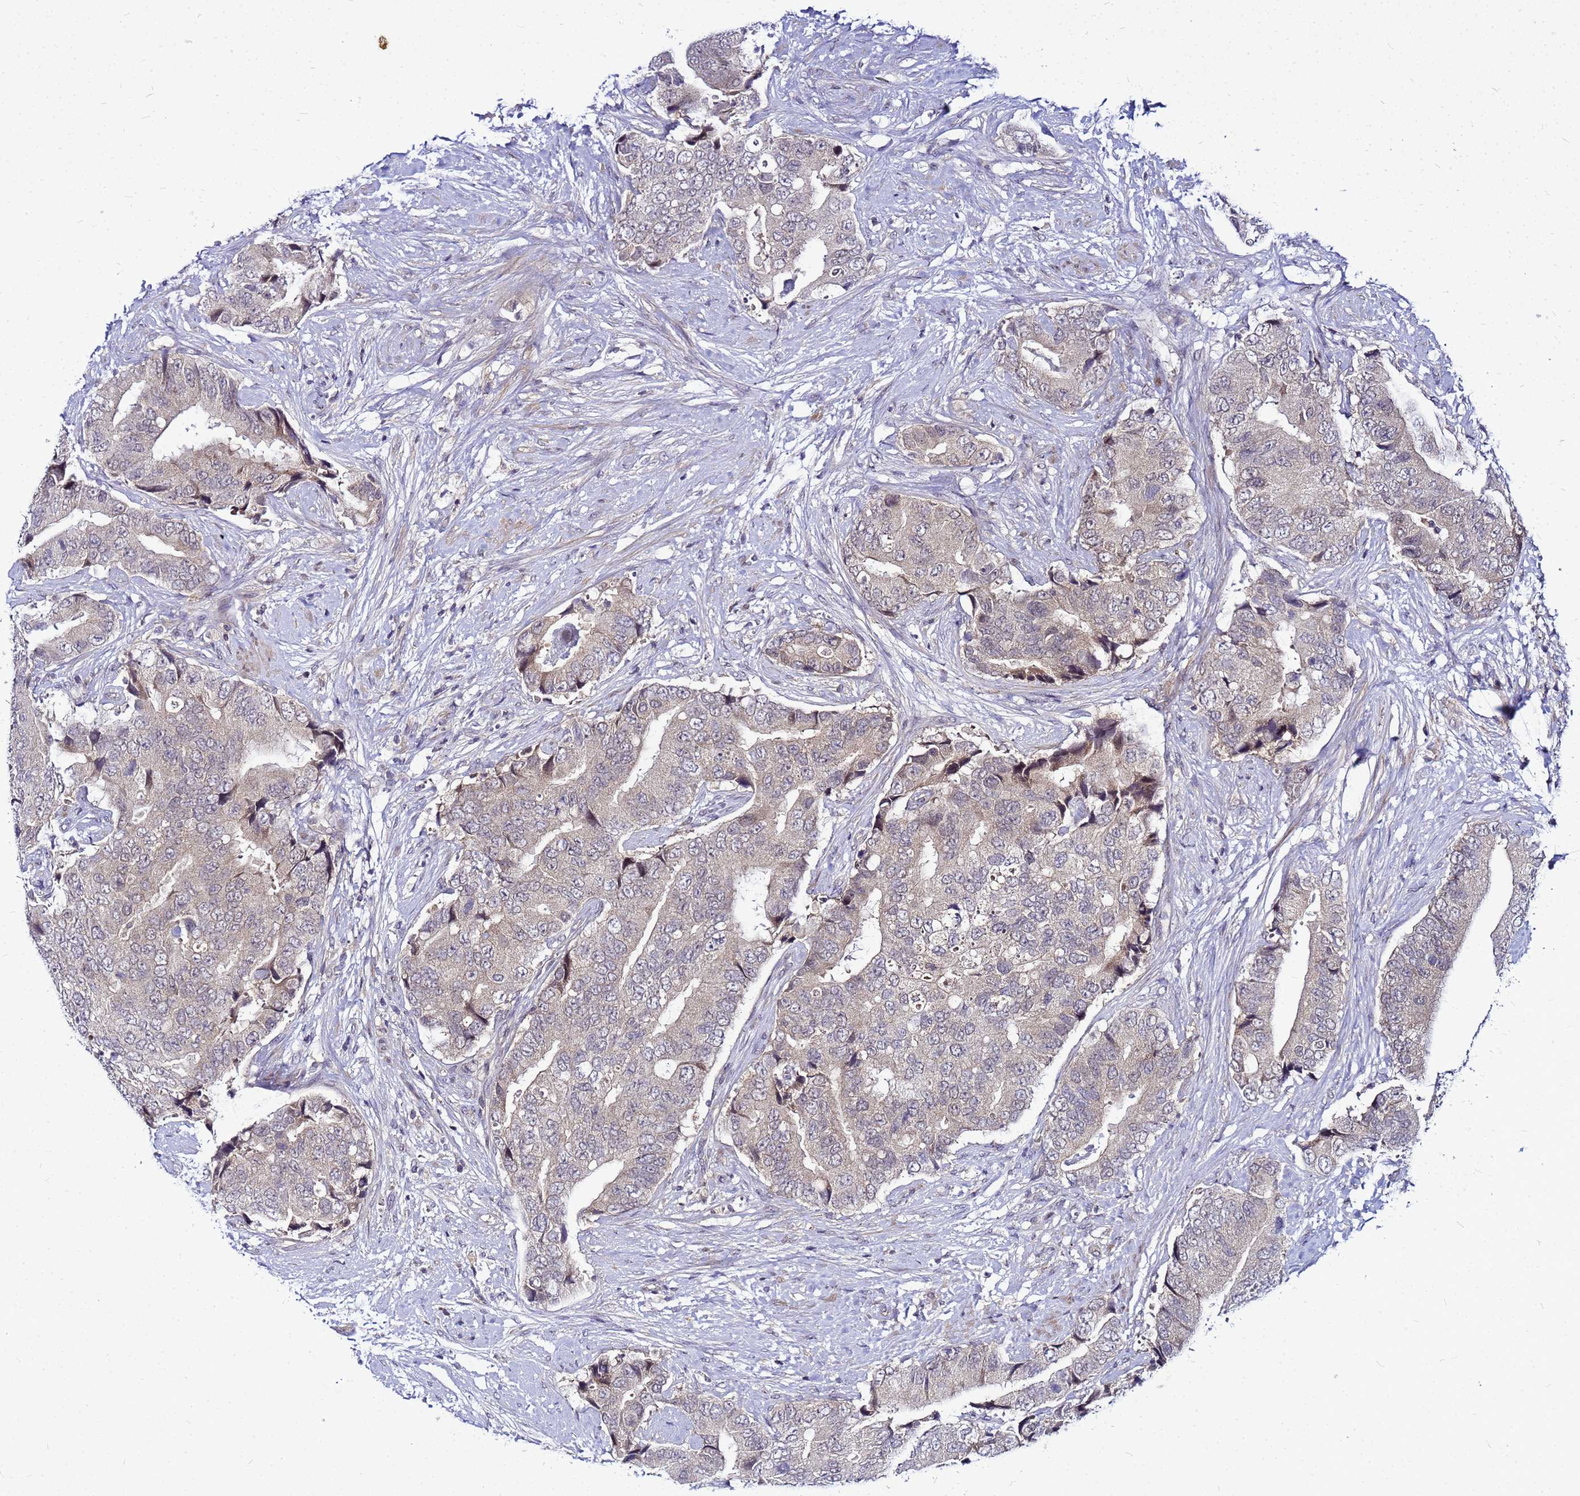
{"staining": {"intensity": "weak", "quantity": "<25%", "location": "cytoplasmic/membranous"}, "tissue": "prostate cancer", "cell_type": "Tumor cells", "image_type": "cancer", "snomed": [{"axis": "morphology", "description": "Adenocarcinoma, High grade"}, {"axis": "topography", "description": "Prostate"}], "caption": "Image shows no protein positivity in tumor cells of prostate cancer tissue.", "gene": "SAT1", "patient": {"sex": "male", "age": 70}}